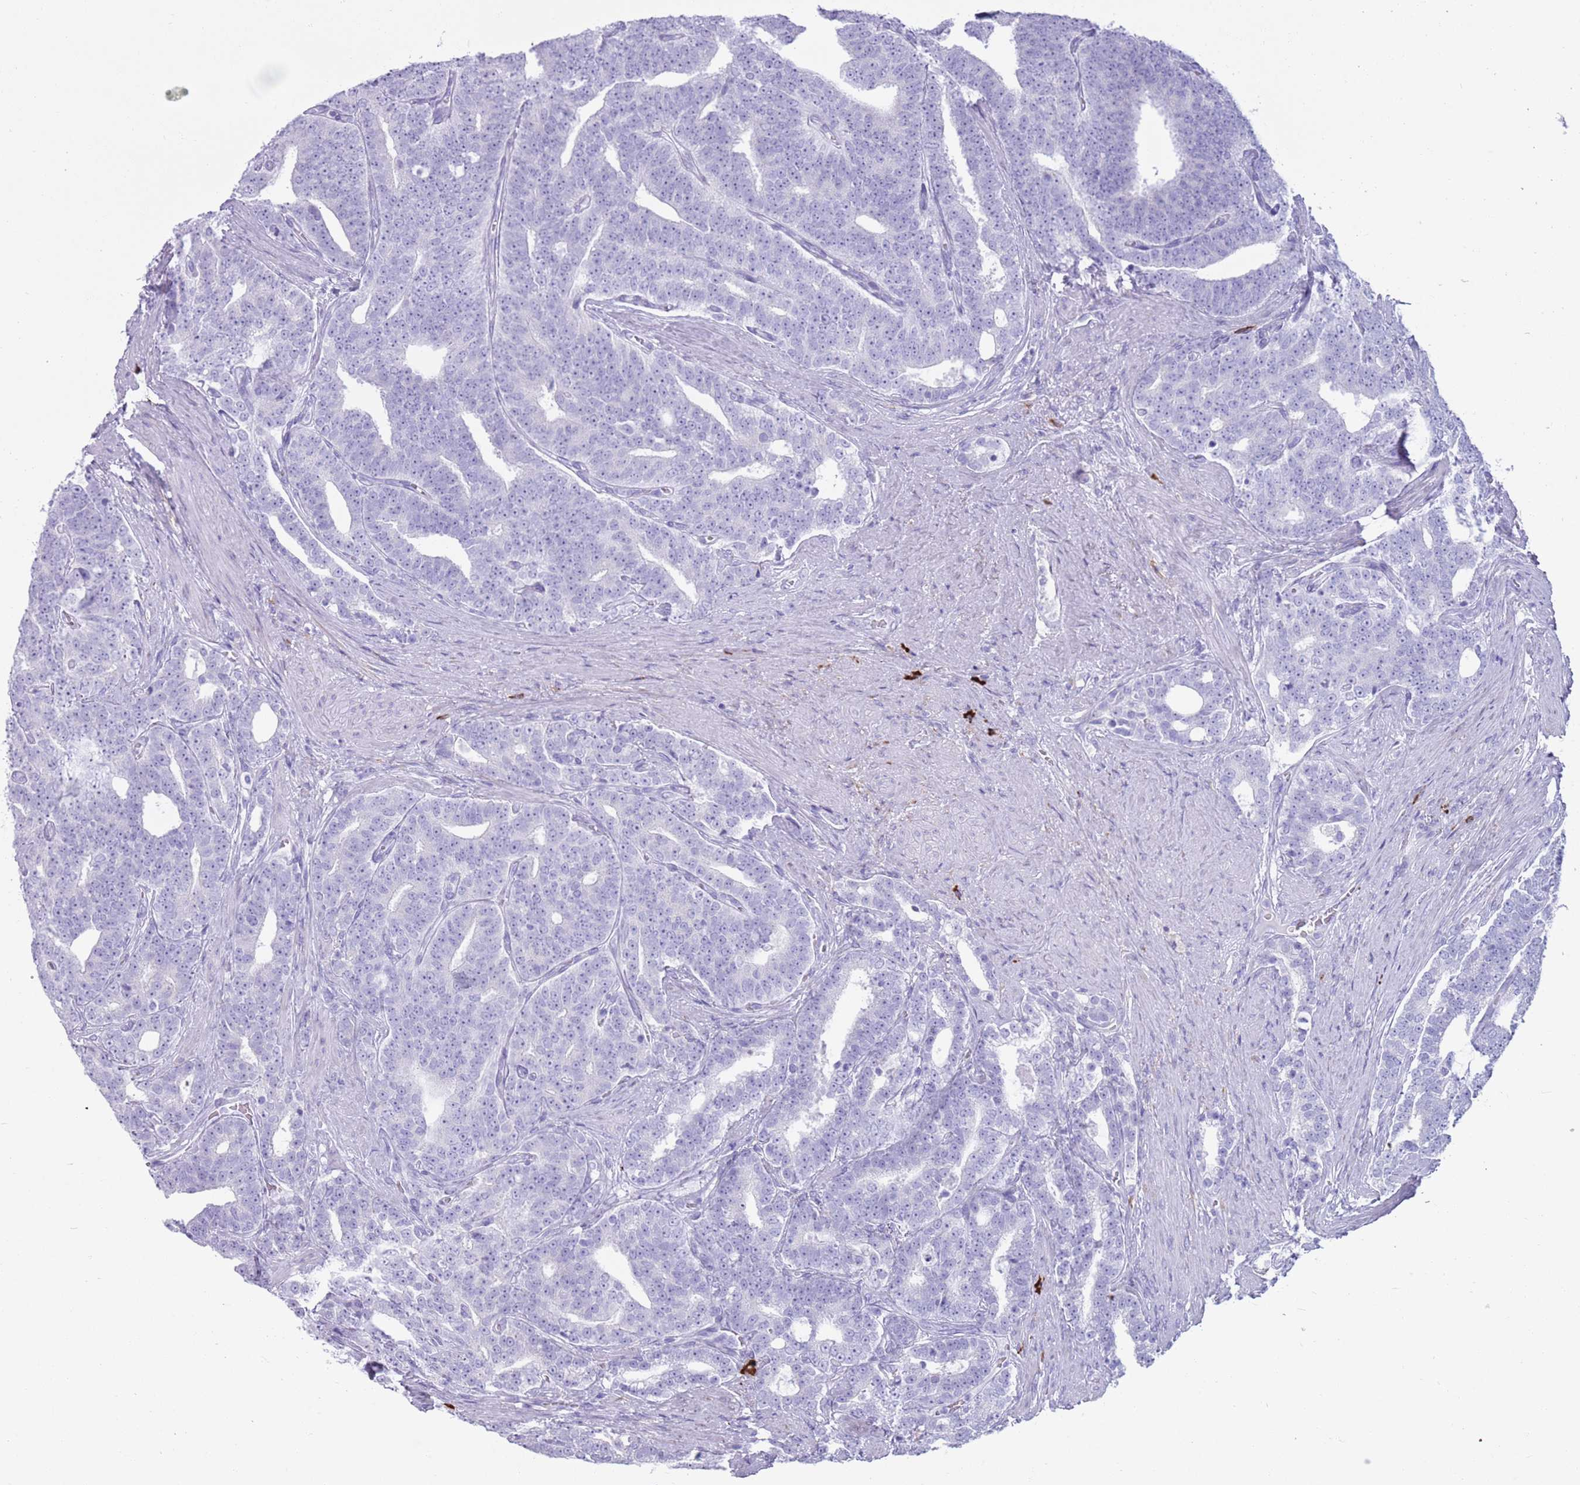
{"staining": {"intensity": "negative", "quantity": "none", "location": "none"}, "tissue": "prostate cancer", "cell_type": "Tumor cells", "image_type": "cancer", "snomed": [{"axis": "morphology", "description": "Adenocarcinoma, High grade"}, {"axis": "topography", "description": "Prostate and seminal vesicle, NOS"}], "caption": "Immunohistochemical staining of prostate cancer demonstrates no significant staining in tumor cells. Nuclei are stained in blue.", "gene": "LY6G5B", "patient": {"sex": "male", "age": 67}}